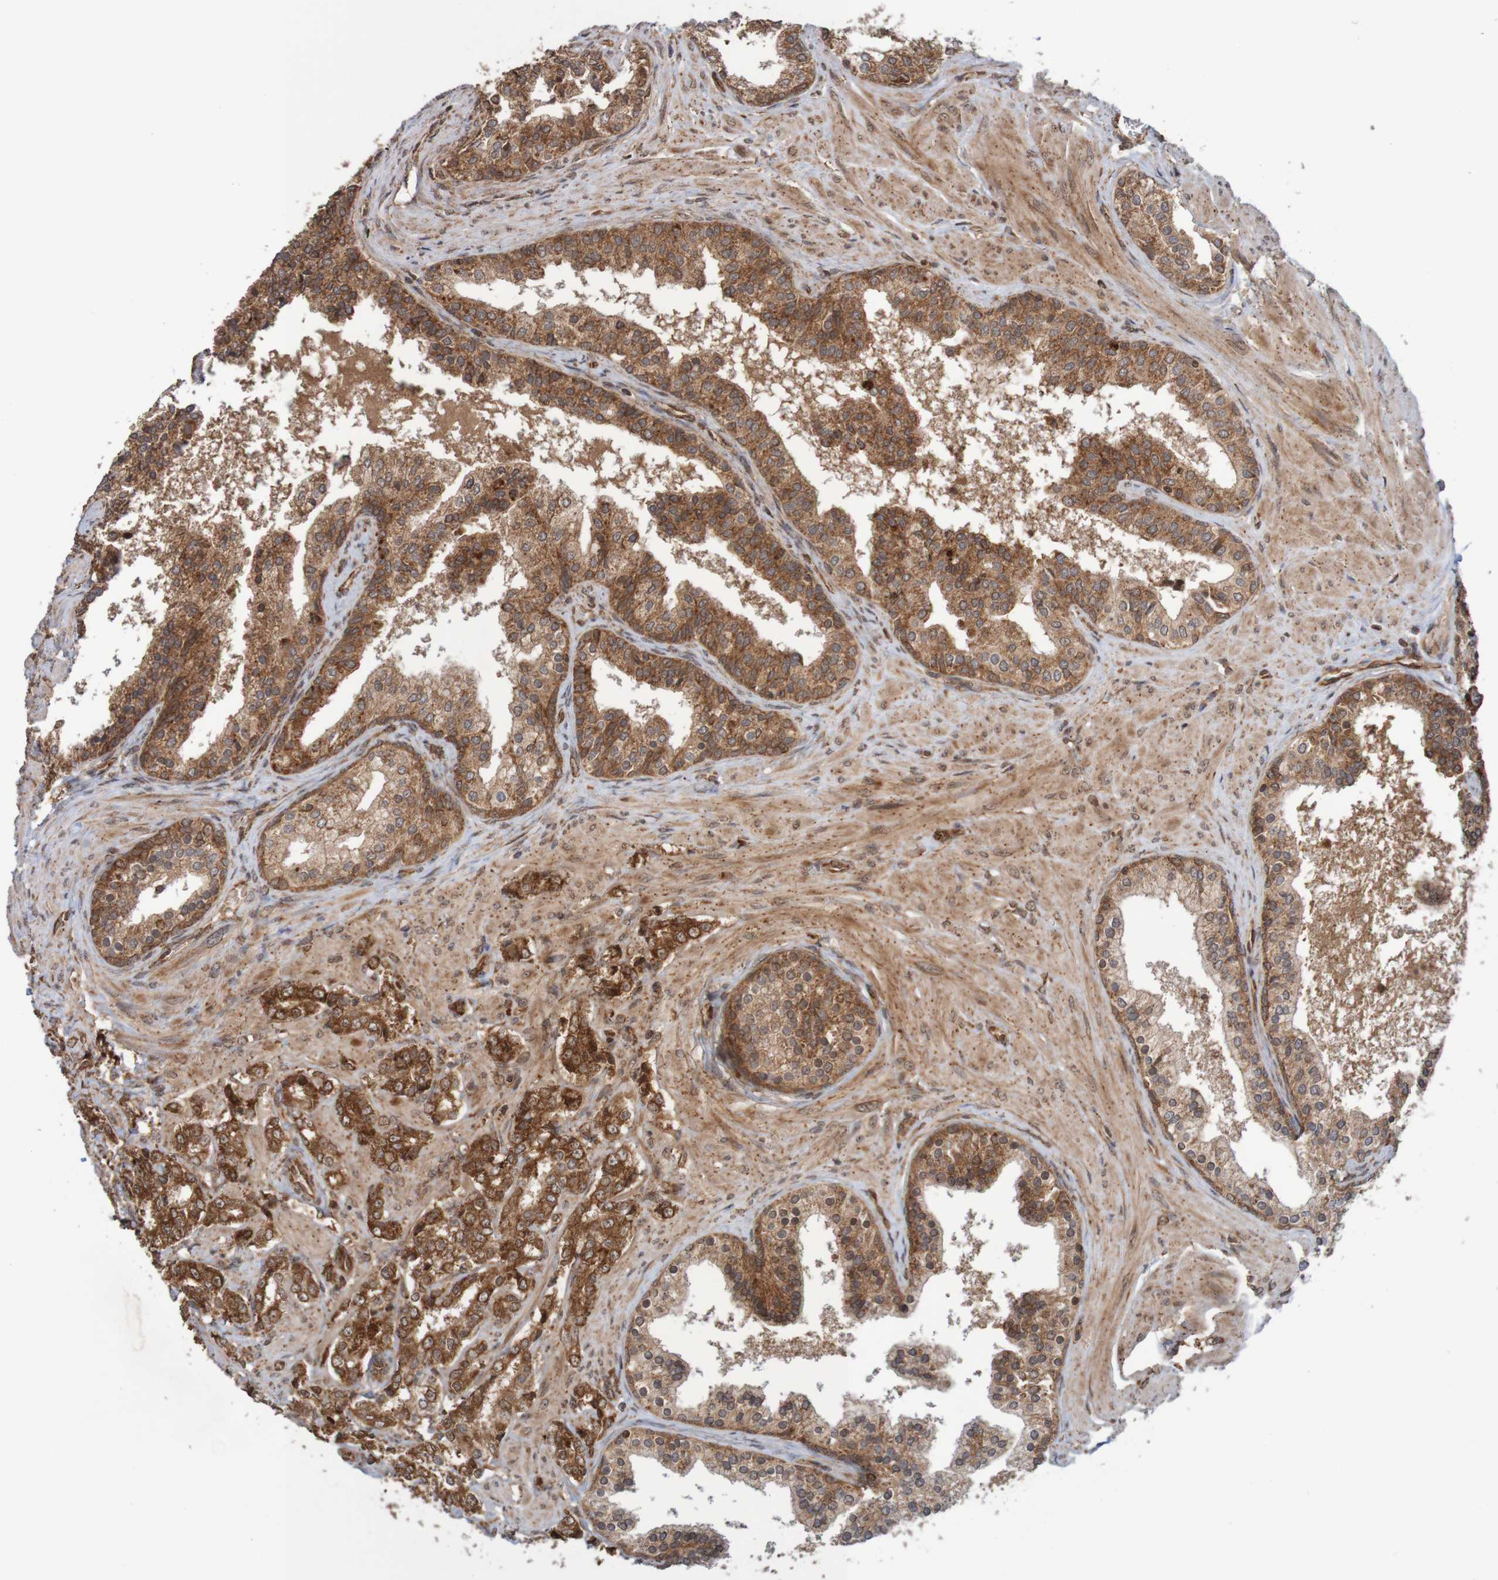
{"staining": {"intensity": "strong", "quantity": ">75%", "location": "cytoplasmic/membranous"}, "tissue": "prostate cancer", "cell_type": "Tumor cells", "image_type": "cancer", "snomed": [{"axis": "morphology", "description": "Adenocarcinoma, Low grade"}, {"axis": "topography", "description": "Prostate"}], "caption": "Immunohistochemistry (IHC) (DAB) staining of prostate cancer shows strong cytoplasmic/membranous protein staining in about >75% of tumor cells. The protein of interest is shown in brown color, while the nuclei are stained blue.", "gene": "MRPL52", "patient": {"sex": "male", "age": 60}}